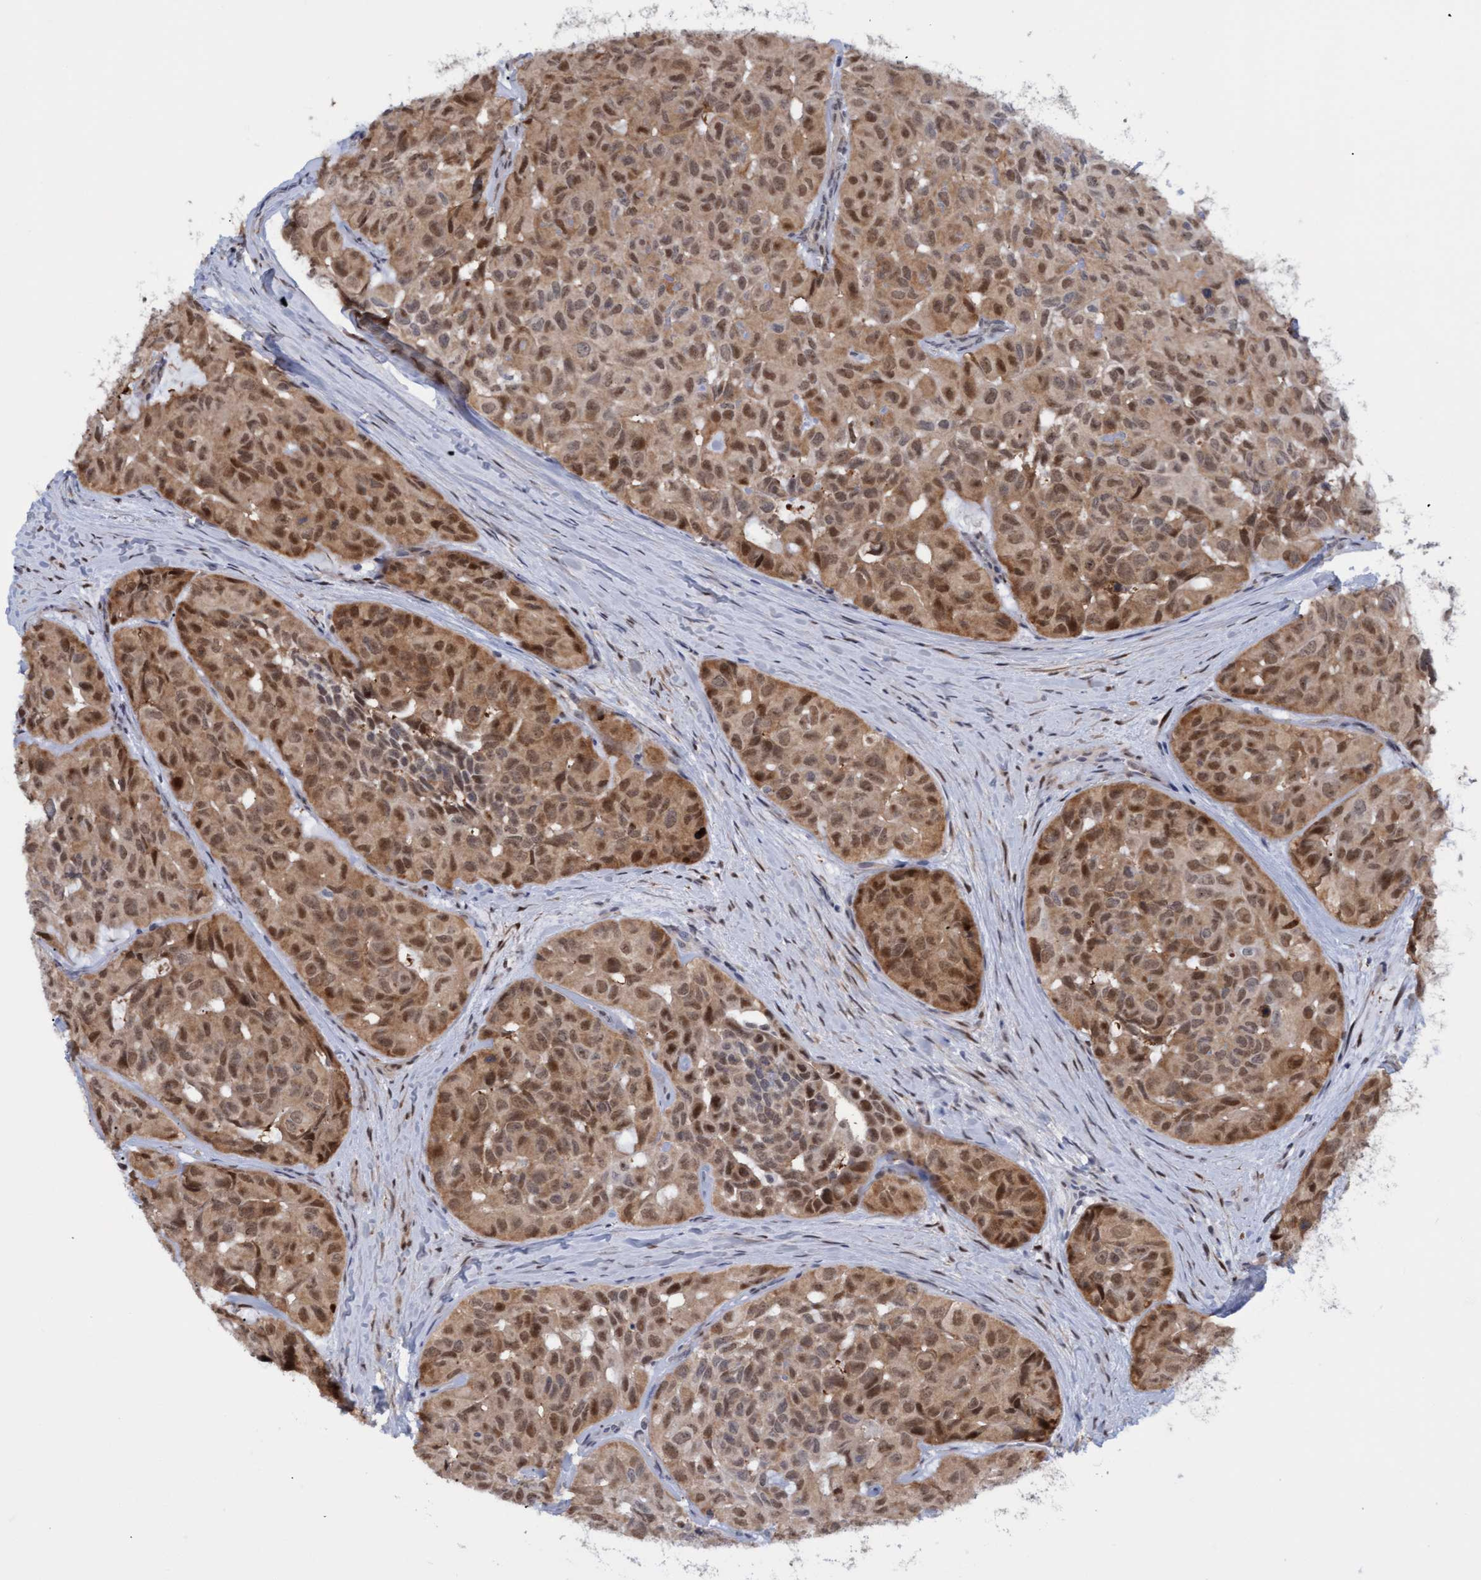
{"staining": {"intensity": "moderate", "quantity": ">75%", "location": "cytoplasmic/membranous,nuclear"}, "tissue": "head and neck cancer", "cell_type": "Tumor cells", "image_type": "cancer", "snomed": [{"axis": "morphology", "description": "Adenocarcinoma, NOS"}, {"axis": "topography", "description": "Salivary gland, NOS"}, {"axis": "topography", "description": "Head-Neck"}], "caption": "Protein staining of head and neck cancer tissue exhibits moderate cytoplasmic/membranous and nuclear positivity in approximately >75% of tumor cells.", "gene": "PINX1", "patient": {"sex": "female", "age": 76}}